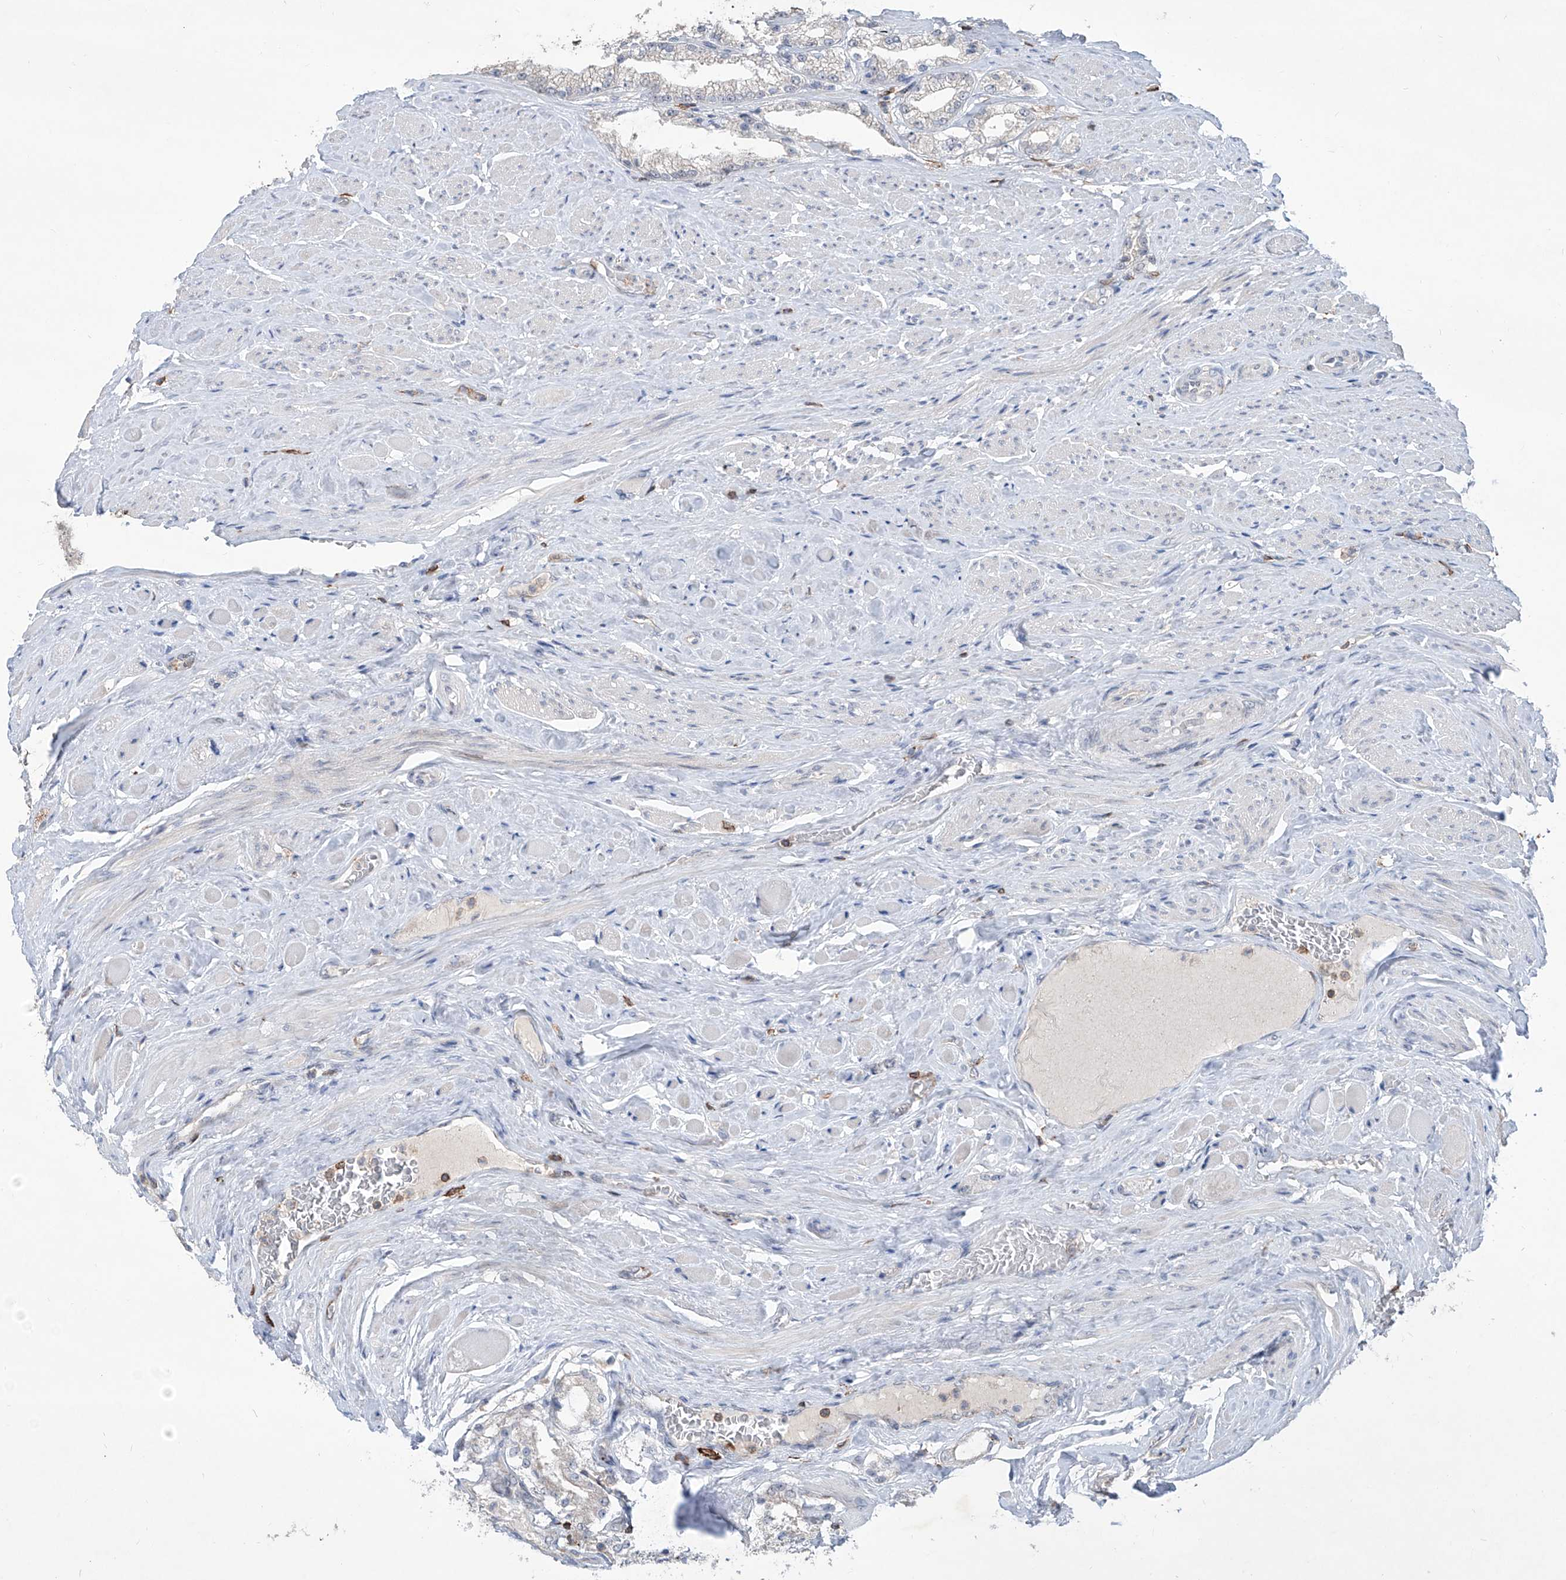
{"staining": {"intensity": "negative", "quantity": "none", "location": "none"}, "tissue": "prostate cancer", "cell_type": "Tumor cells", "image_type": "cancer", "snomed": [{"axis": "morphology", "description": "Adenocarcinoma, High grade"}, {"axis": "topography", "description": "Prostate"}], "caption": "This is an immunohistochemistry (IHC) micrograph of prostate cancer. There is no staining in tumor cells.", "gene": "ZBTB48", "patient": {"sex": "male", "age": 64}}